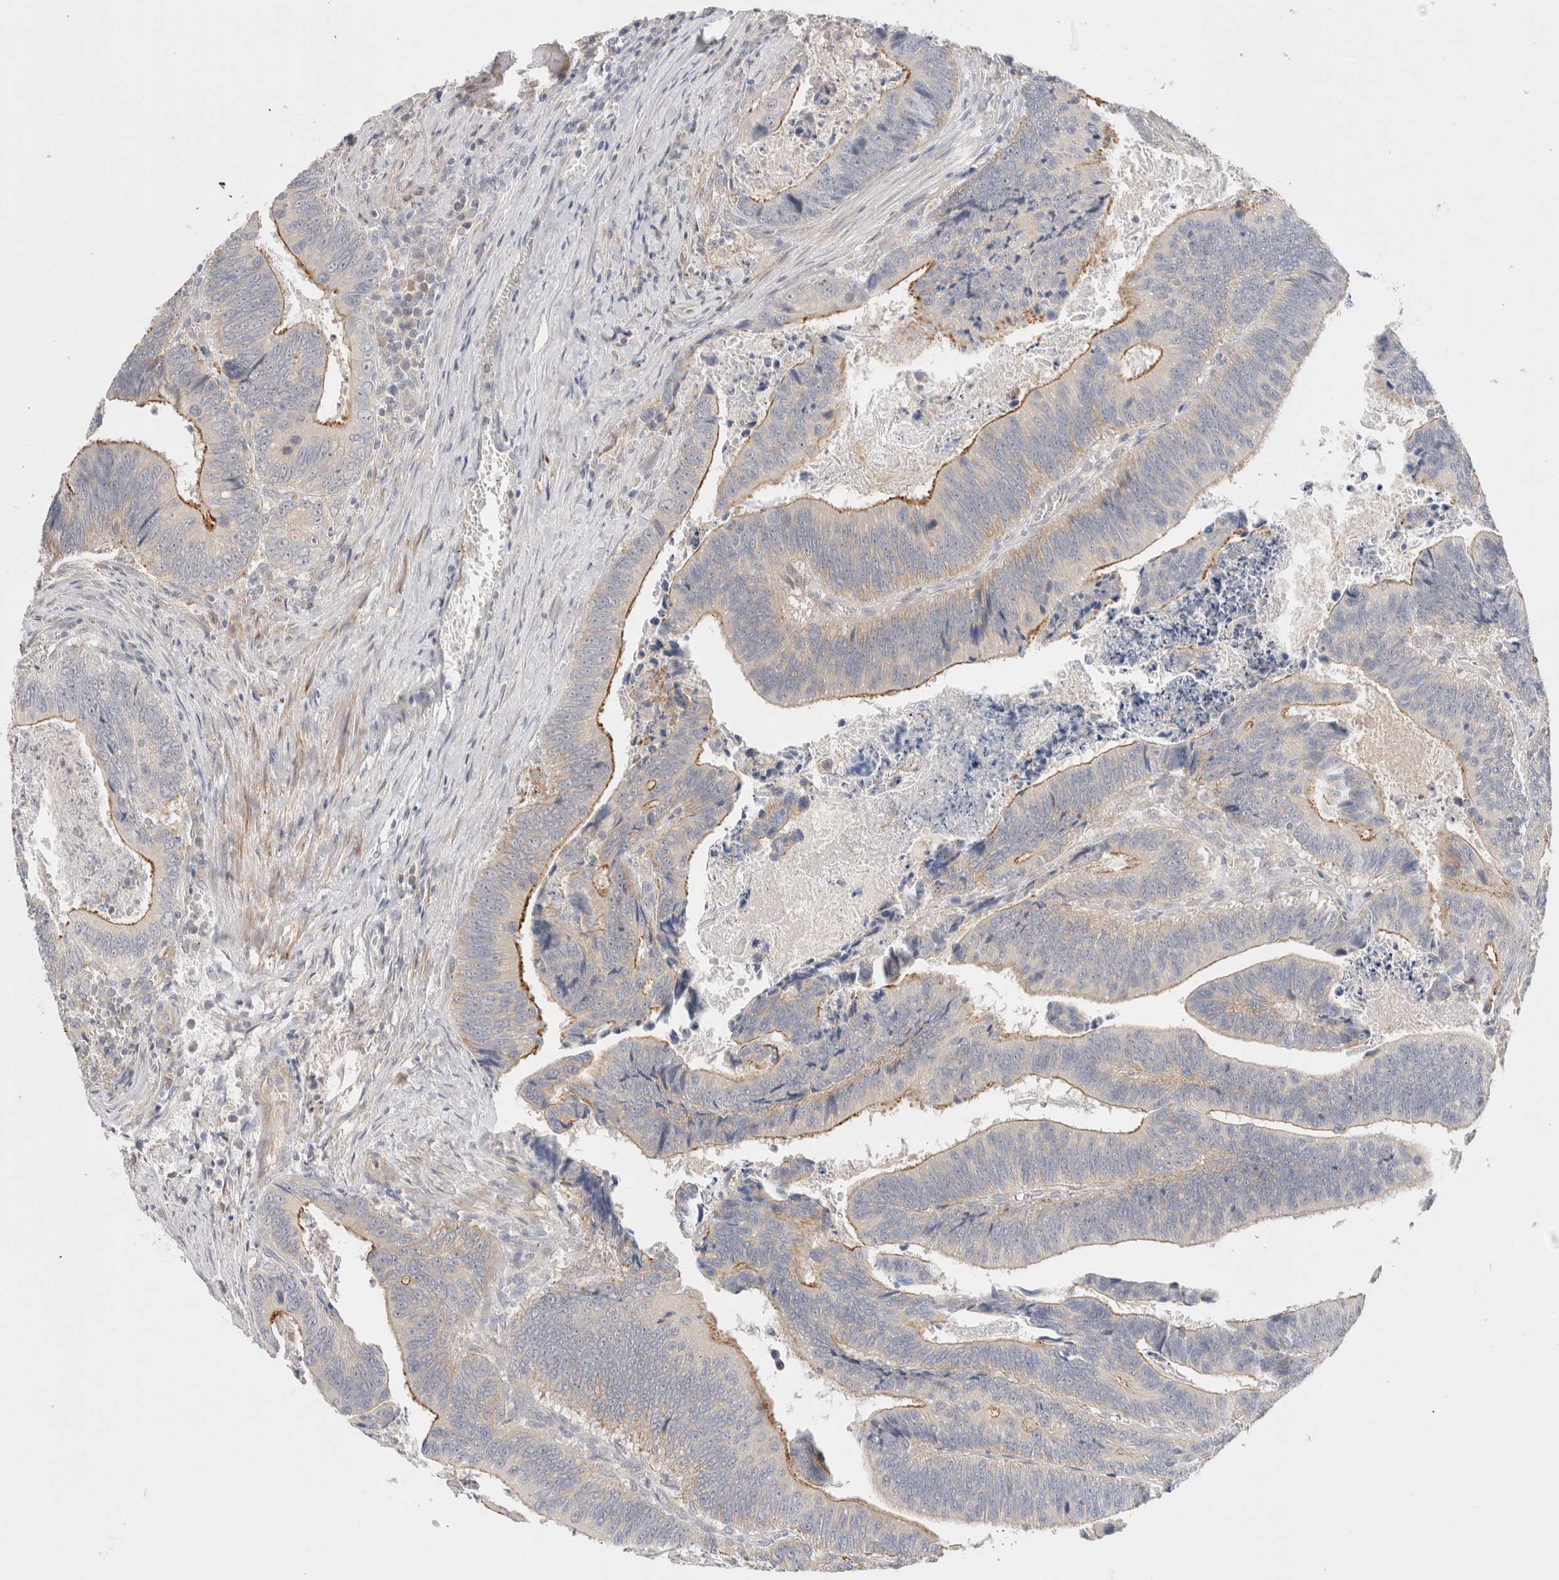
{"staining": {"intensity": "moderate", "quantity": "<25%", "location": "cytoplasmic/membranous"}, "tissue": "colorectal cancer", "cell_type": "Tumor cells", "image_type": "cancer", "snomed": [{"axis": "morphology", "description": "Inflammation, NOS"}, {"axis": "morphology", "description": "Adenocarcinoma, NOS"}, {"axis": "topography", "description": "Colon"}], "caption": "Immunohistochemistry (DAB (3,3'-diaminobenzidine)) staining of colorectal cancer exhibits moderate cytoplasmic/membranous protein staining in approximately <25% of tumor cells.", "gene": "SGK3", "patient": {"sex": "male", "age": 72}}